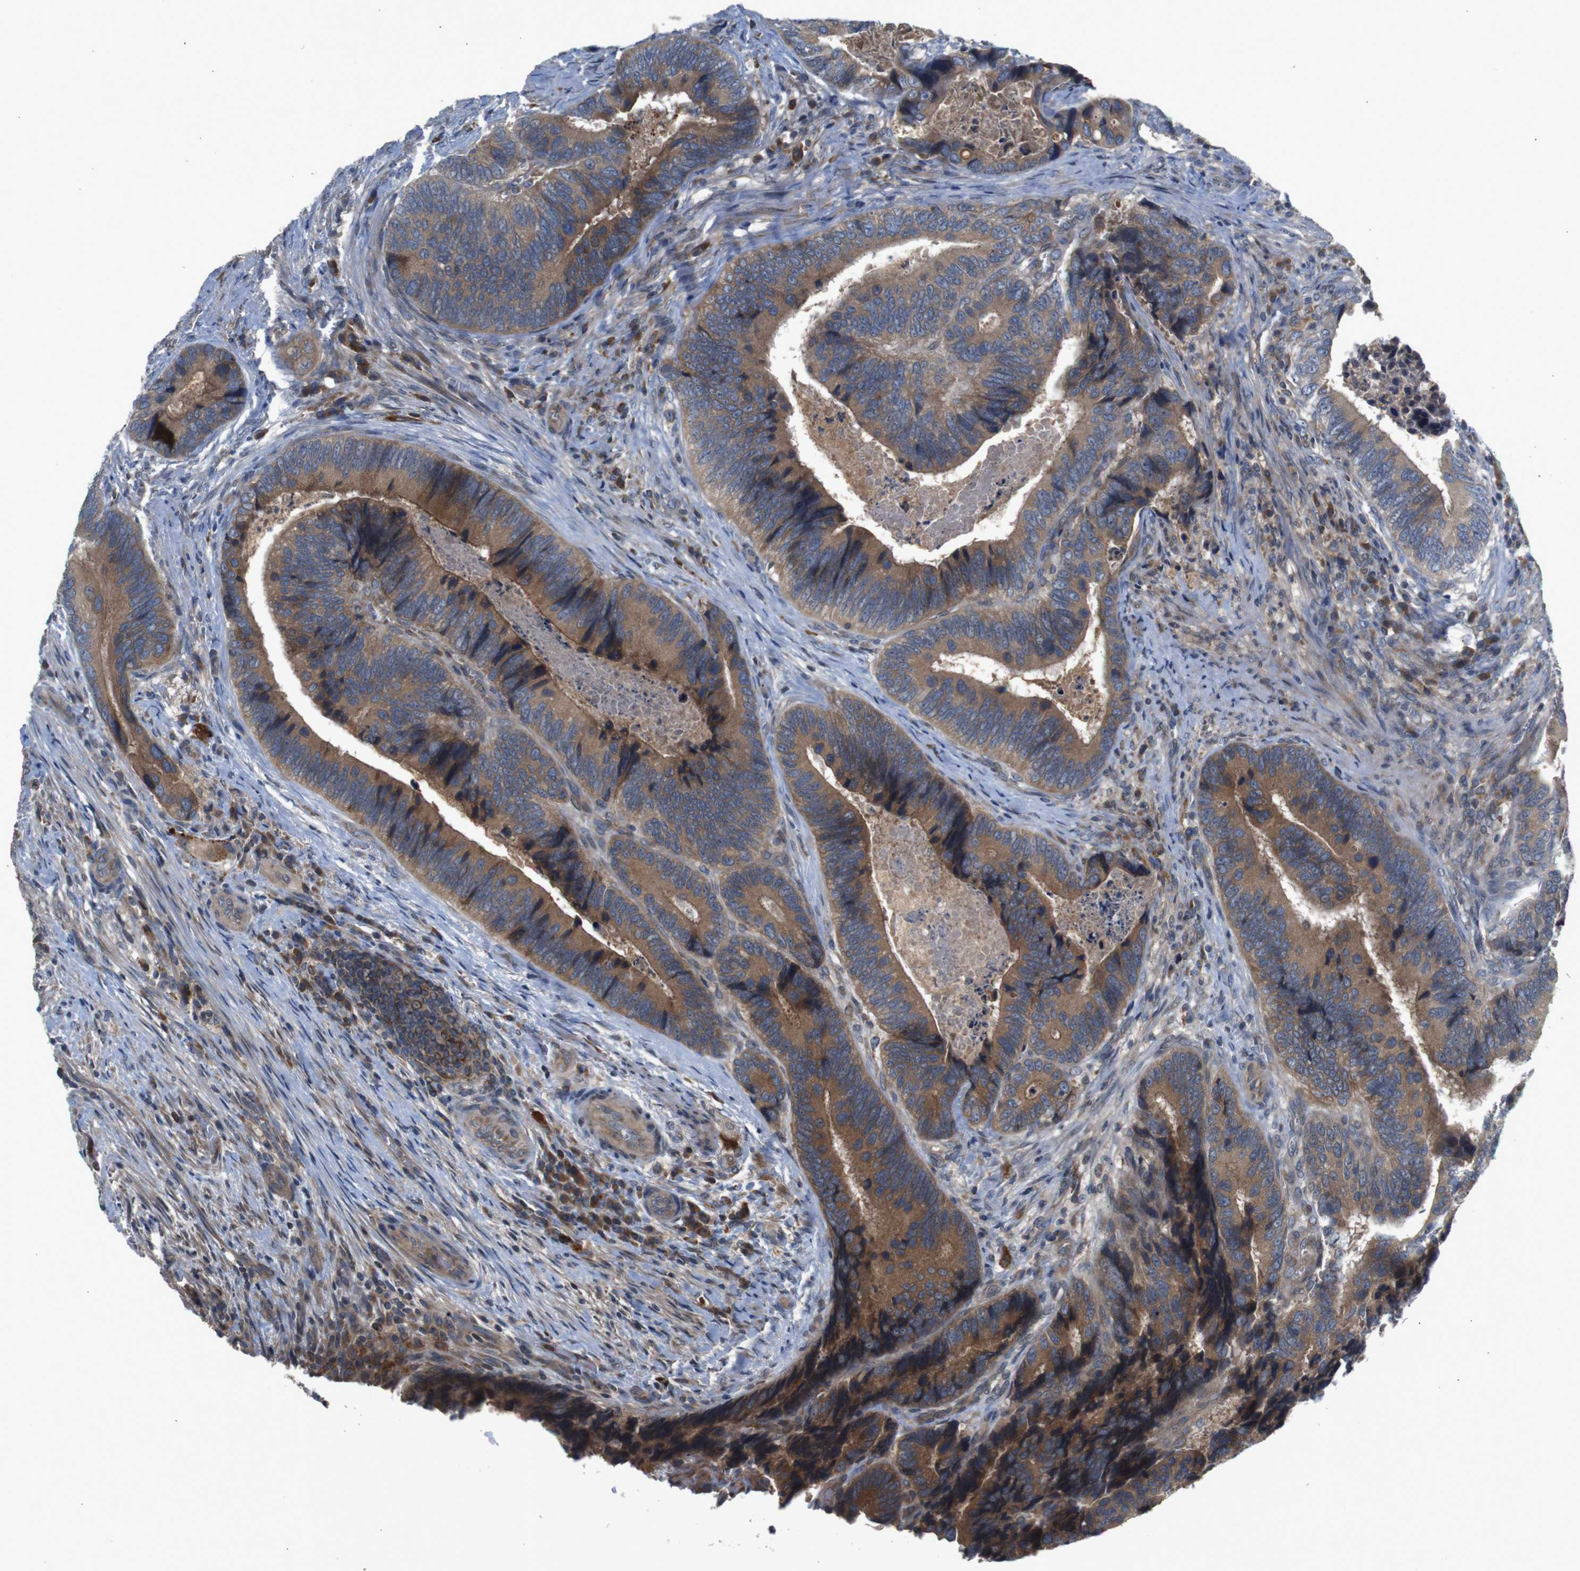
{"staining": {"intensity": "moderate", "quantity": ">75%", "location": "cytoplasmic/membranous"}, "tissue": "colorectal cancer", "cell_type": "Tumor cells", "image_type": "cancer", "snomed": [{"axis": "morphology", "description": "Inflammation, NOS"}, {"axis": "morphology", "description": "Adenocarcinoma, NOS"}, {"axis": "topography", "description": "Colon"}], "caption": "An image of human adenocarcinoma (colorectal) stained for a protein exhibits moderate cytoplasmic/membranous brown staining in tumor cells. Using DAB (brown) and hematoxylin (blue) stains, captured at high magnification using brightfield microscopy.", "gene": "PTPN1", "patient": {"sex": "male", "age": 72}}